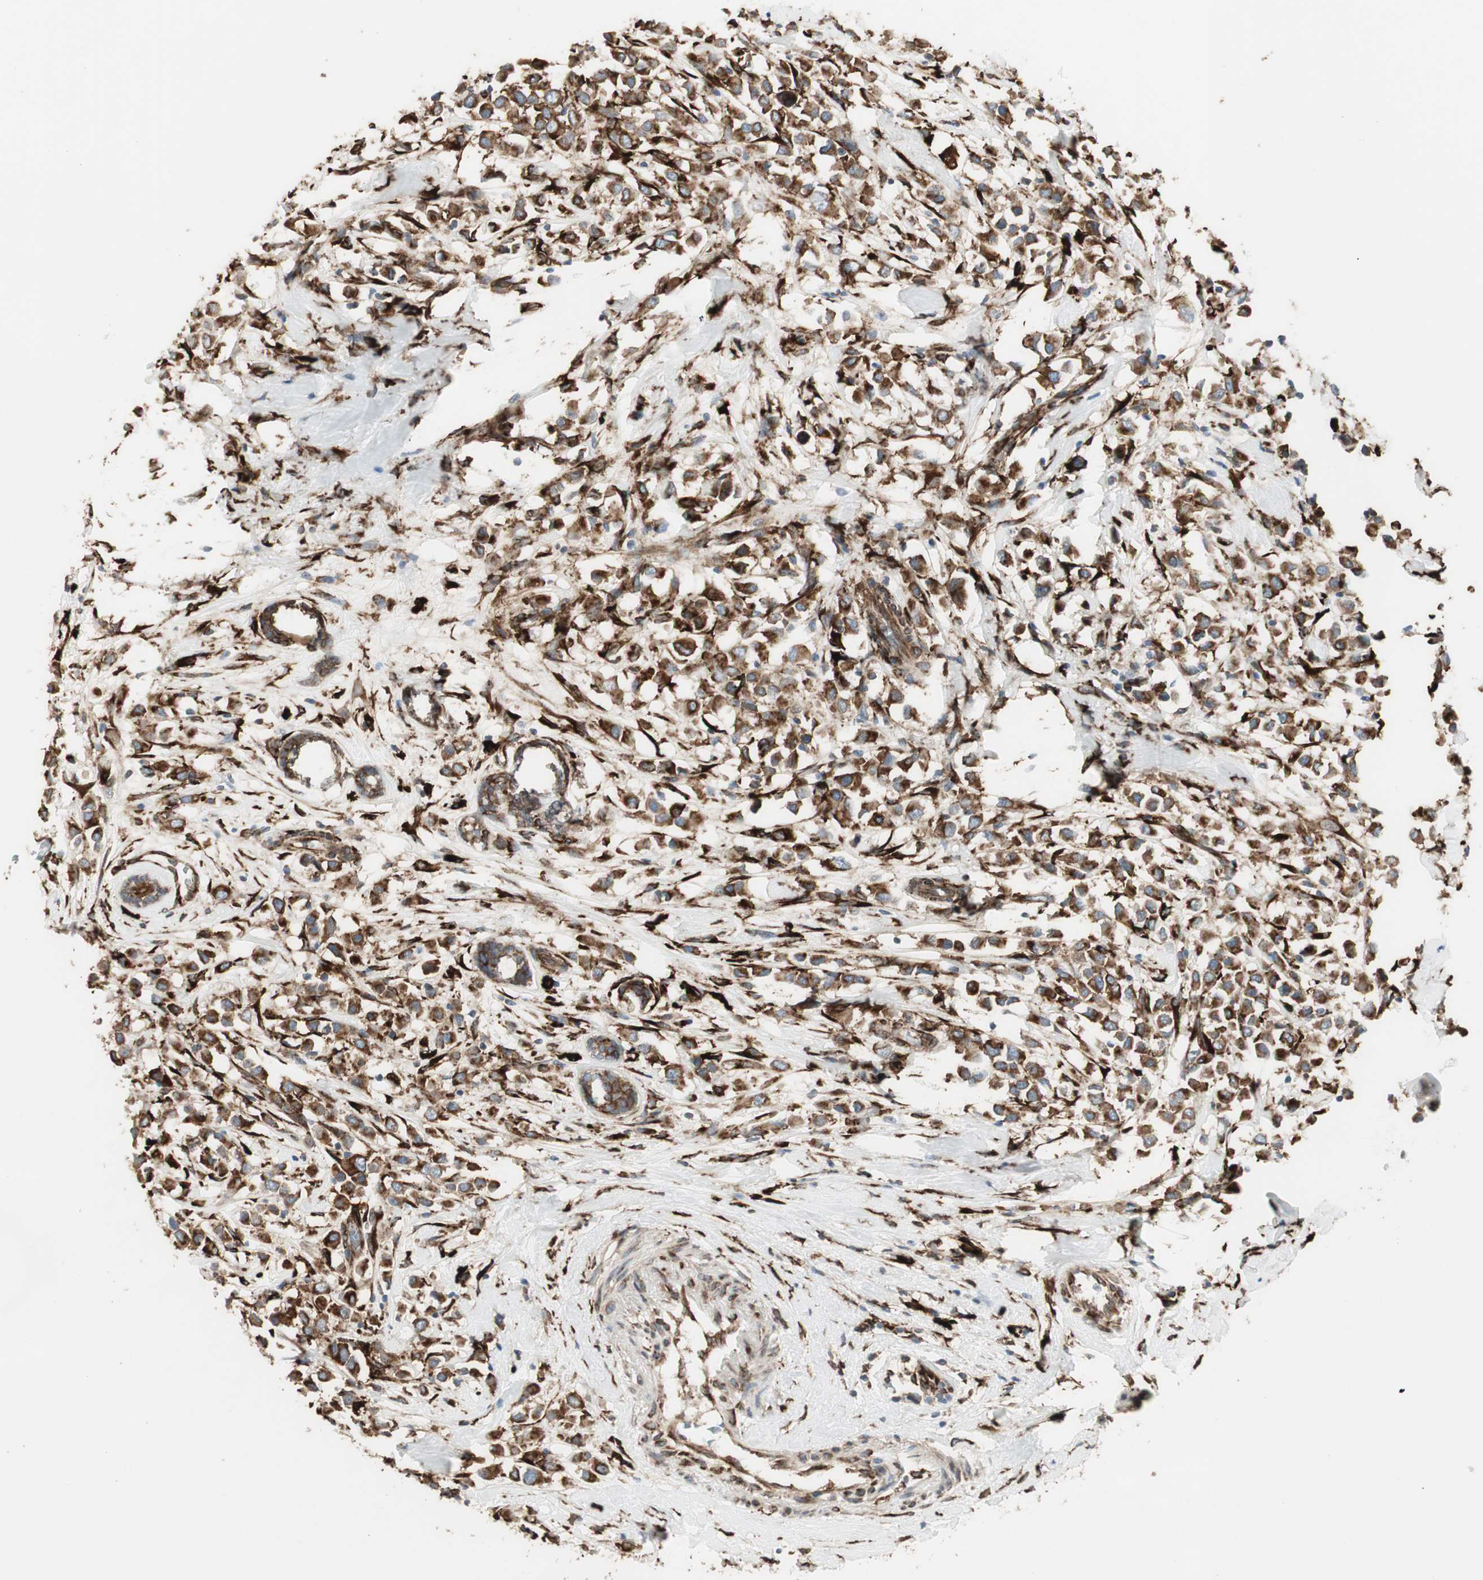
{"staining": {"intensity": "strong", "quantity": ">75%", "location": "cytoplasmic/membranous"}, "tissue": "breast cancer", "cell_type": "Tumor cells", "image_type": "cancer", "snomed": [{"axis": "morphology", "description": "Duct carcinoma"}, {"axis": "topography", "description": "Breast"}], "caption": "A histopathology image of invasive ductal carcinoma (breast) stained for a protein demonstrates strong cytoplasmic/membranous brown staining in tumor cells.", "gene": "RRBP1", "patient": {"sex": "female", "age": 61}}